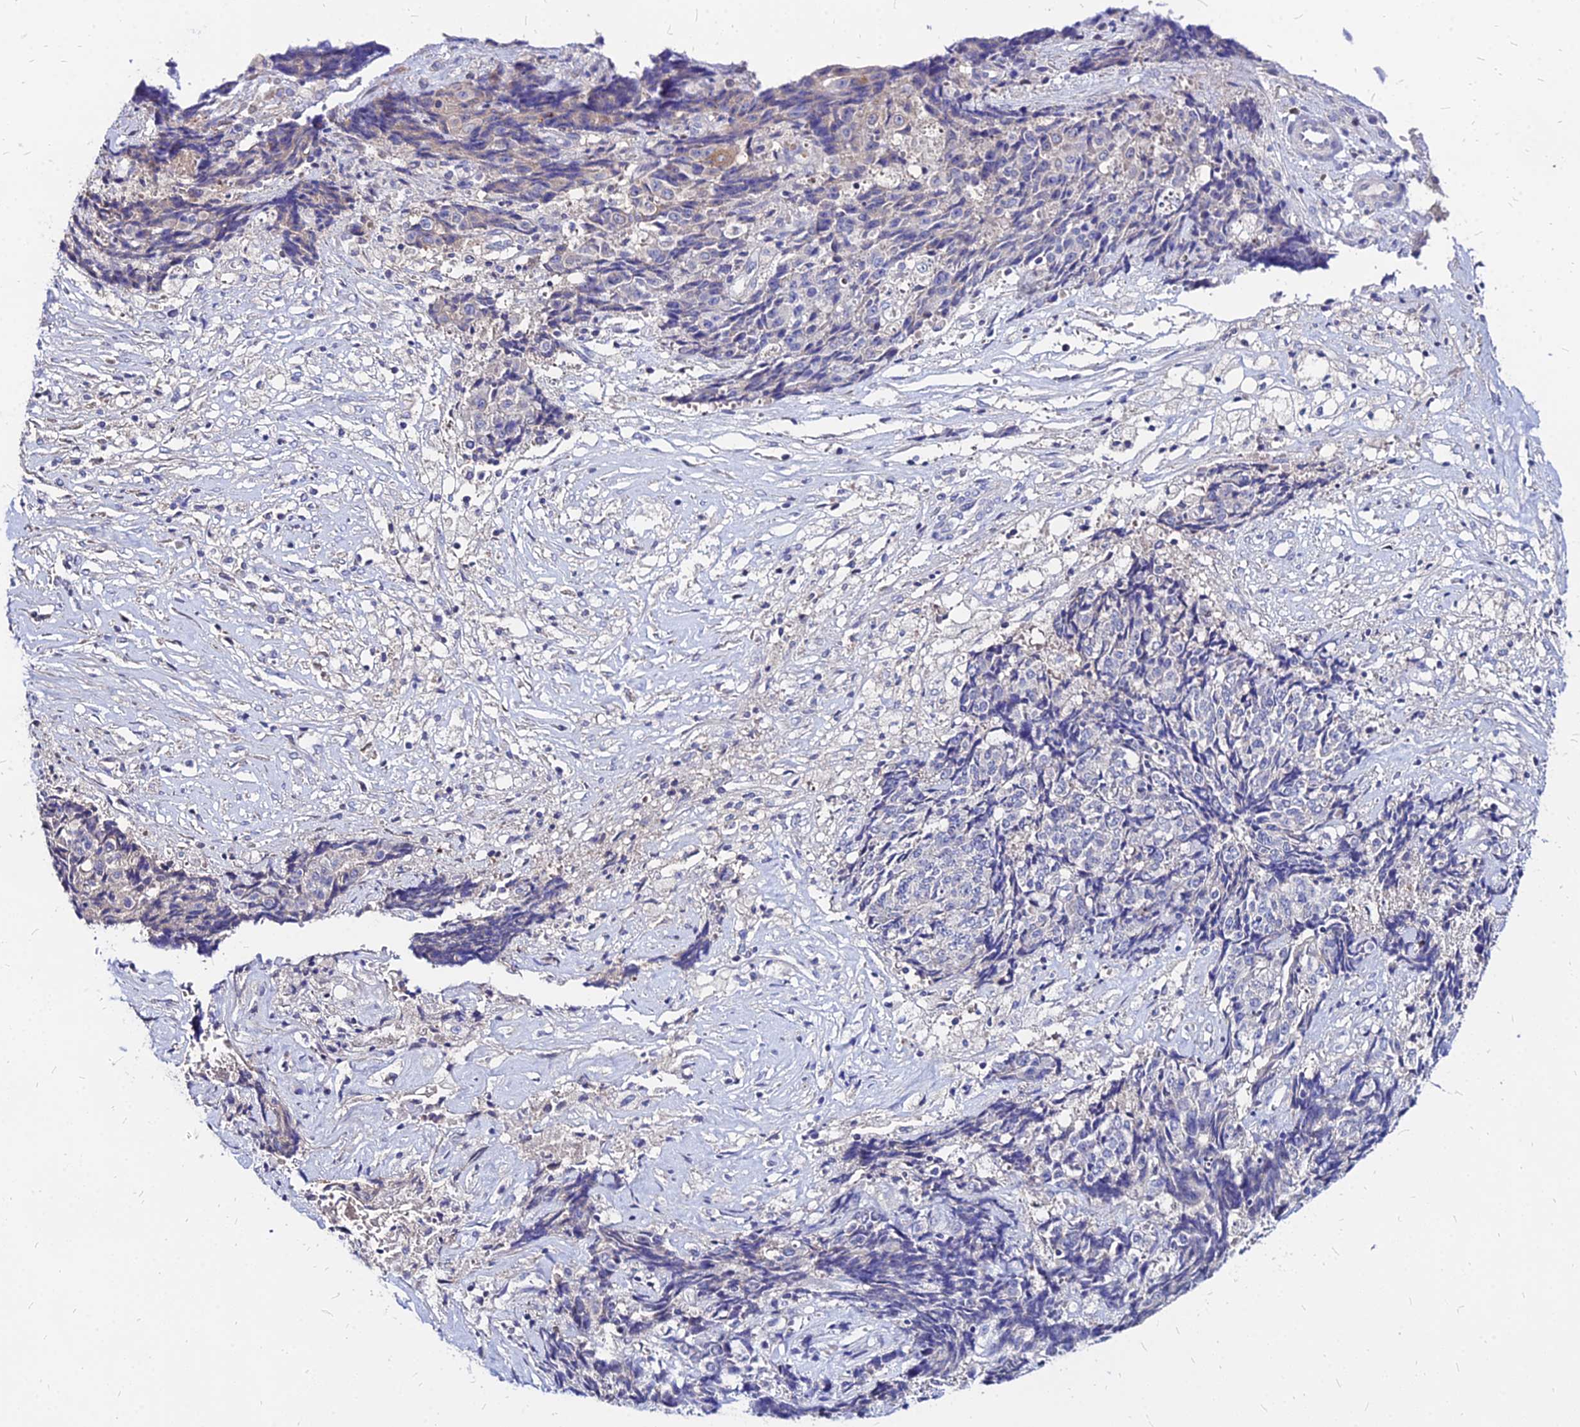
{"staining": {"intensity": "negative", "quantity": "none", "location": "none"}, "tissue": "ovarian cancer", "cell_type": "Tumor cells", "image_type": "cancer", "snomed": [{"axis": "morphology", "description": "Carcinoma, endometroid"}, {"axis": "topography", "description": "Ovary"}], "caption": "Tumor cells show no significant staining in ovarian cancer (endometroid carcinoma). Brightfield microscopy of immunohistochemistry (IHC) stained with DAB (3,3'-diaminobenzidine) (brown) and hematoxylin (blue), captured at high magnification.", "gene": "ACSM6", "patient": {"sex": "female", "age": 42}}